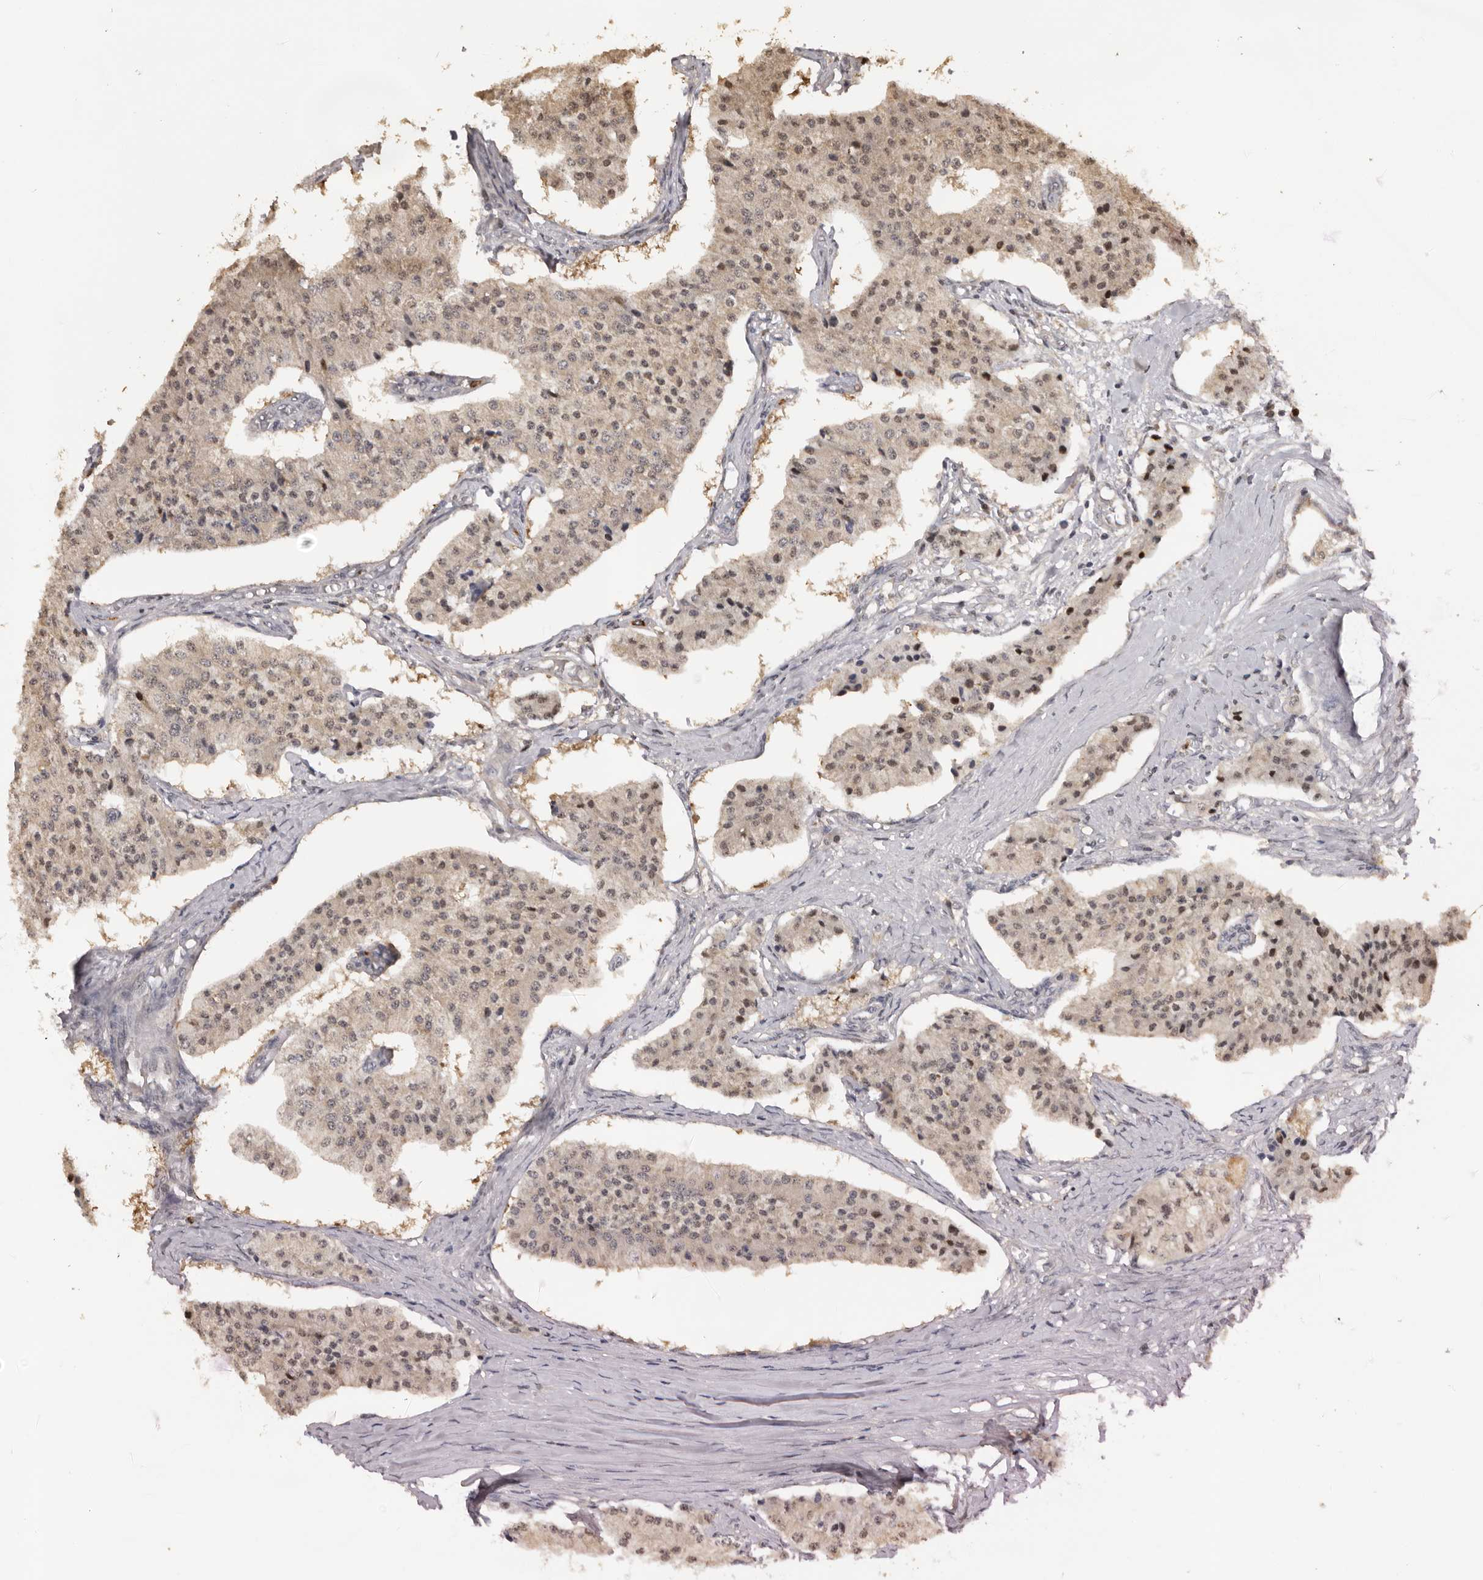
{"staining": {"intensity": "weak", "quantity": ">75%", "location": "cytoplasmic/membranous,nuclear"}, "tissue": "carcinoid", "cell_type": "Tumor cells", "image_type": "cancer", "snomed": [{"axis": "morphology", "description": "Carcinoid, malignant, NOS"}, {"axis": "topography", "description": "Colon"}], "caption": "An immunohistochemistry (IHC) image of tumor tissue is shown. Protein staining in brown shows weak cytoplasmic/membranous and nuclear positivity in carcinoid within tumor cells.", "gene": "KIF2B", "patient": {"sex": "female", "age": 52}}